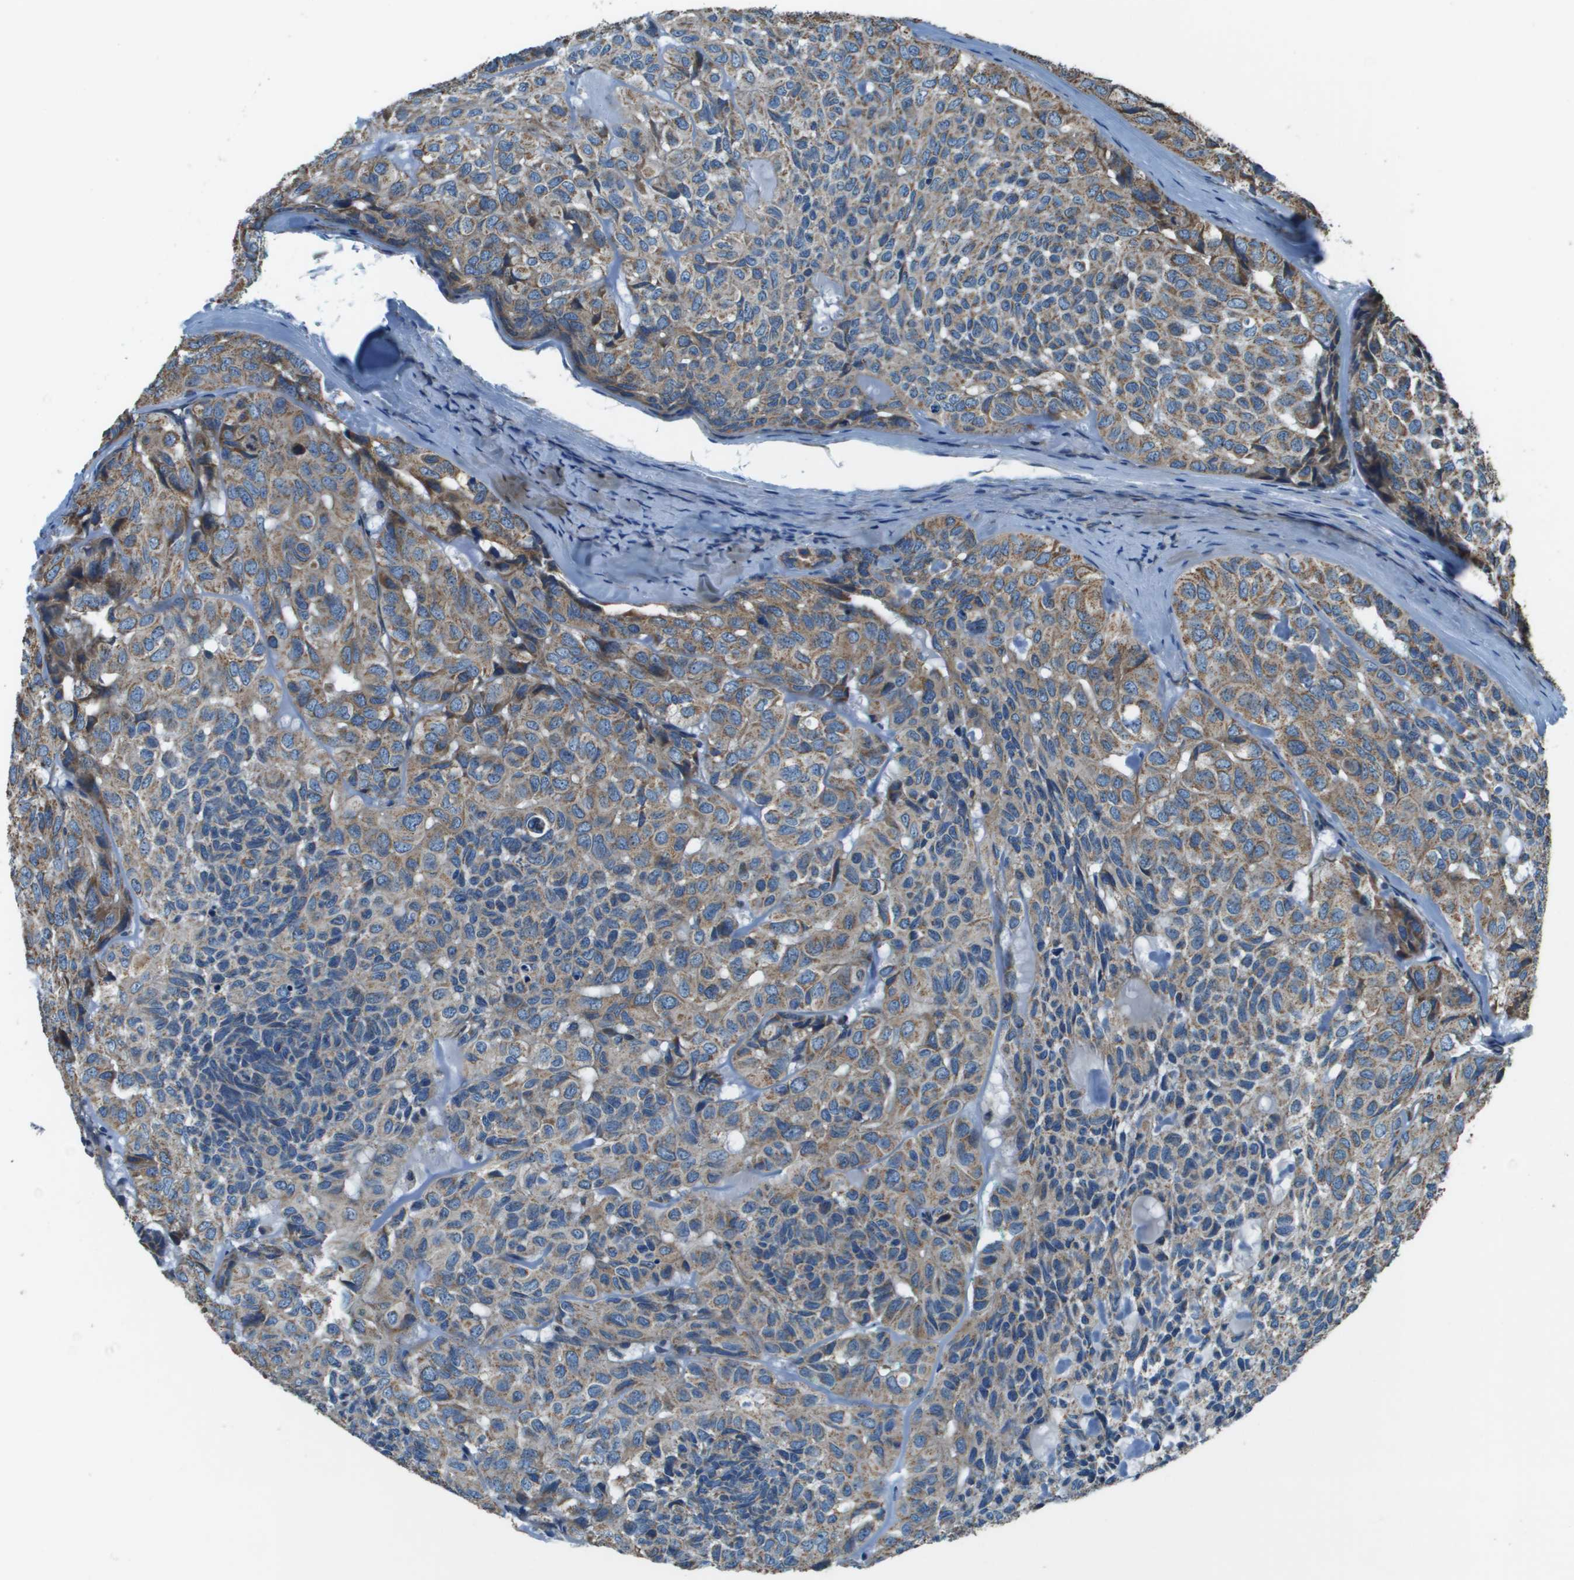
{"staining": {"intensity": "moderate", "quantity": "25%-75%", "location": "cytoplasmic/membranous"}, "tissue": "head and neck cancer", "cell_type": "Tumor cells", "image_type": "cancer", "snomed": [{"axis": "morphology", "description": "Adenocarcinoma, NOS"}, {"axis": "topography", "description": "Salivary gland, NOS"}, {"axis": "topography", "description": "Head-Neck"}], "caption": "Immunohistochemical staining of head and neck cancer (adenocarcinoma) reveals medium levels of moderate cytoplasmic/membranous protein positivity in about 25%-75% of tumor cells.", "gene": "TMEM51", "patient": {"sex": "female", "age": 76}}